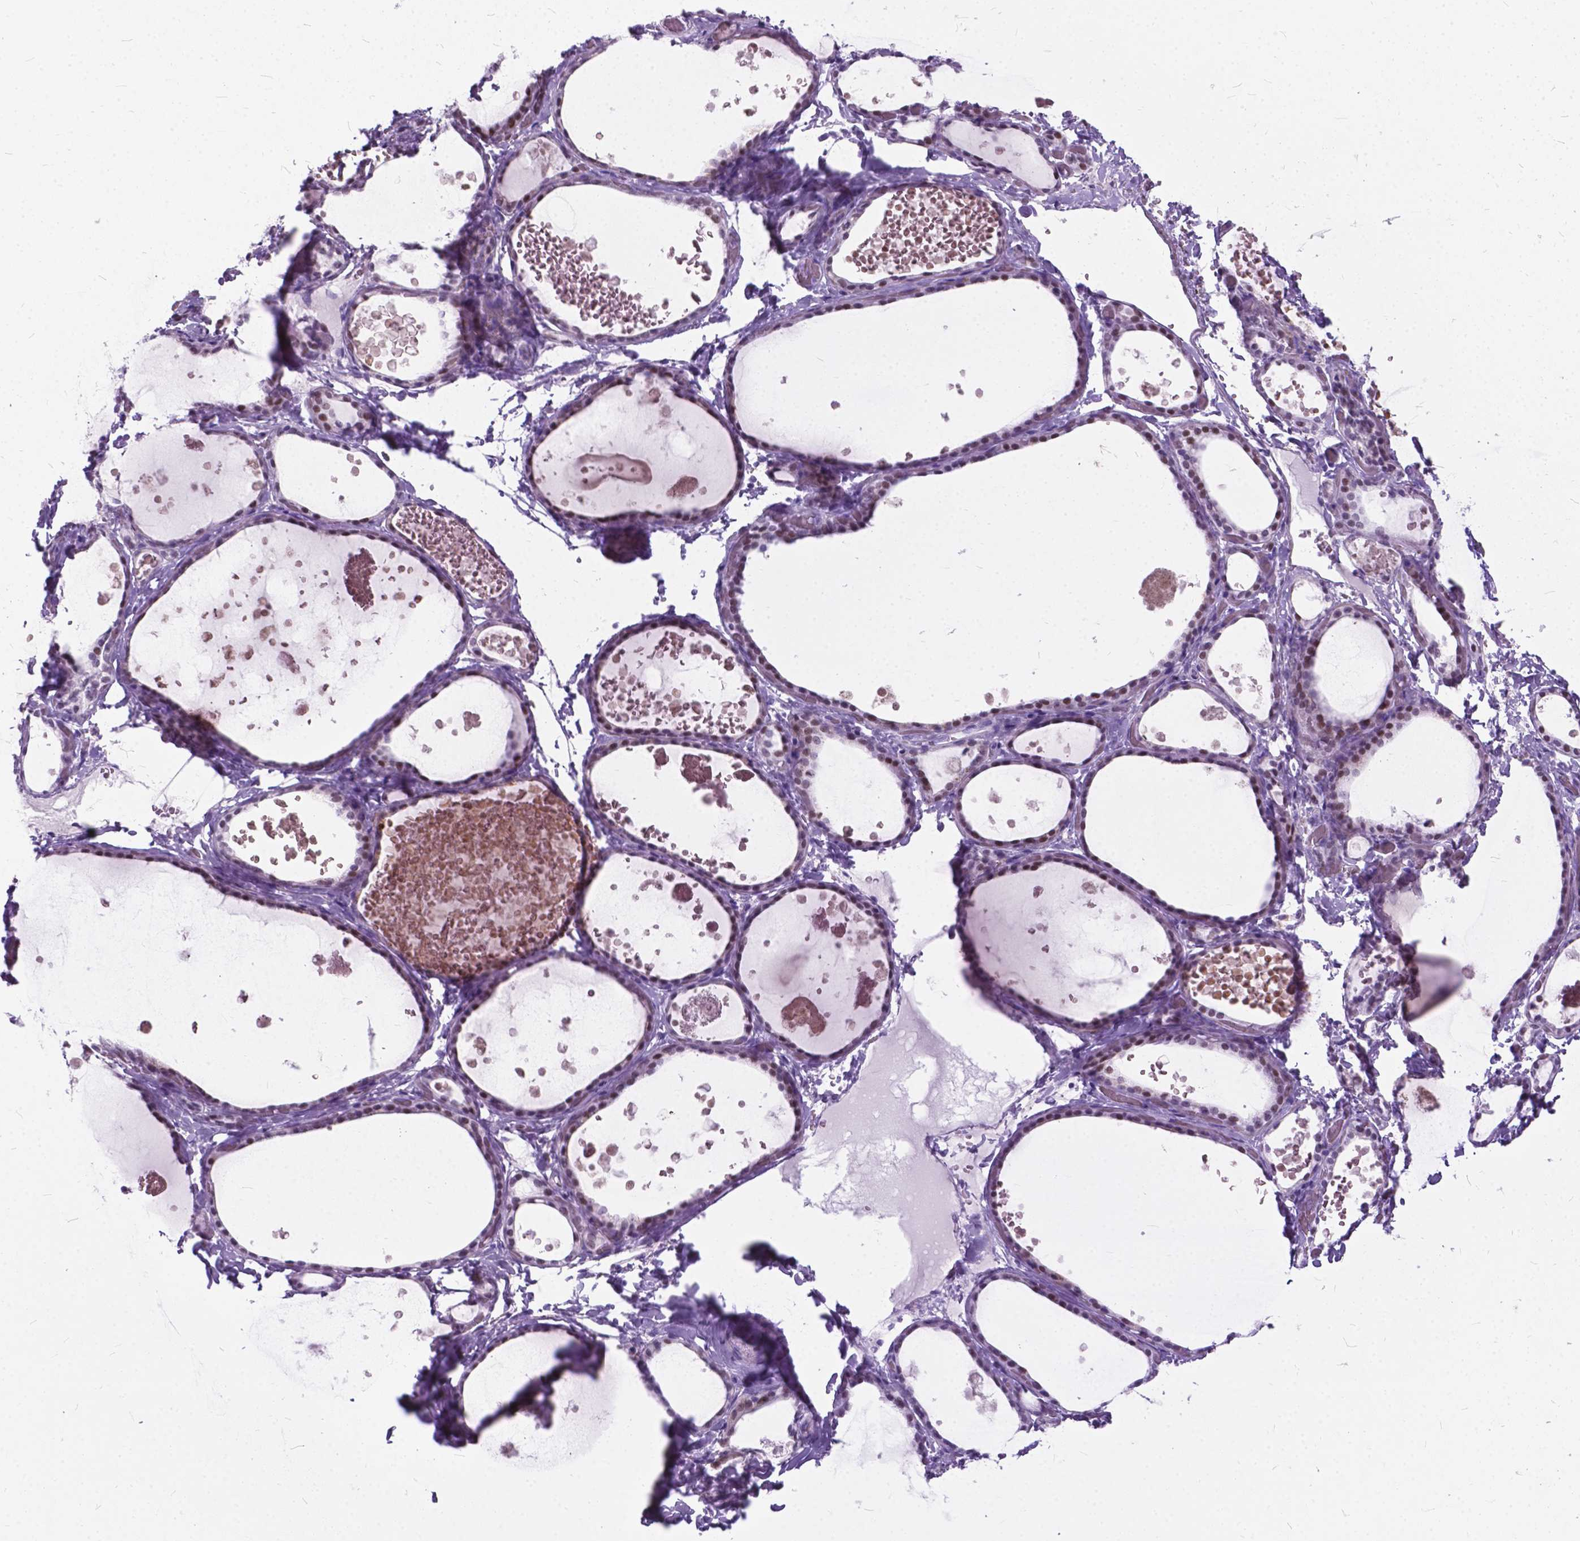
{"staining": {"intensity": "weak", "quantity": "<25%", "location": "nuclear"}, "tissue": "thyroid gland", "cell_type": "Glandular cells", "image_type": "normal", "snomed": [{"axis": "morphology", "description": "Normal tissue, NOS"}, {"axis": "topography", "description": "Thyroid gland"}], "caption": "A photomicrograph of thyroid gland stained for a protein shows no brown staining in glandular cells.", "gene": "BSND", "patient": {"sex": "female", "age": 56}}